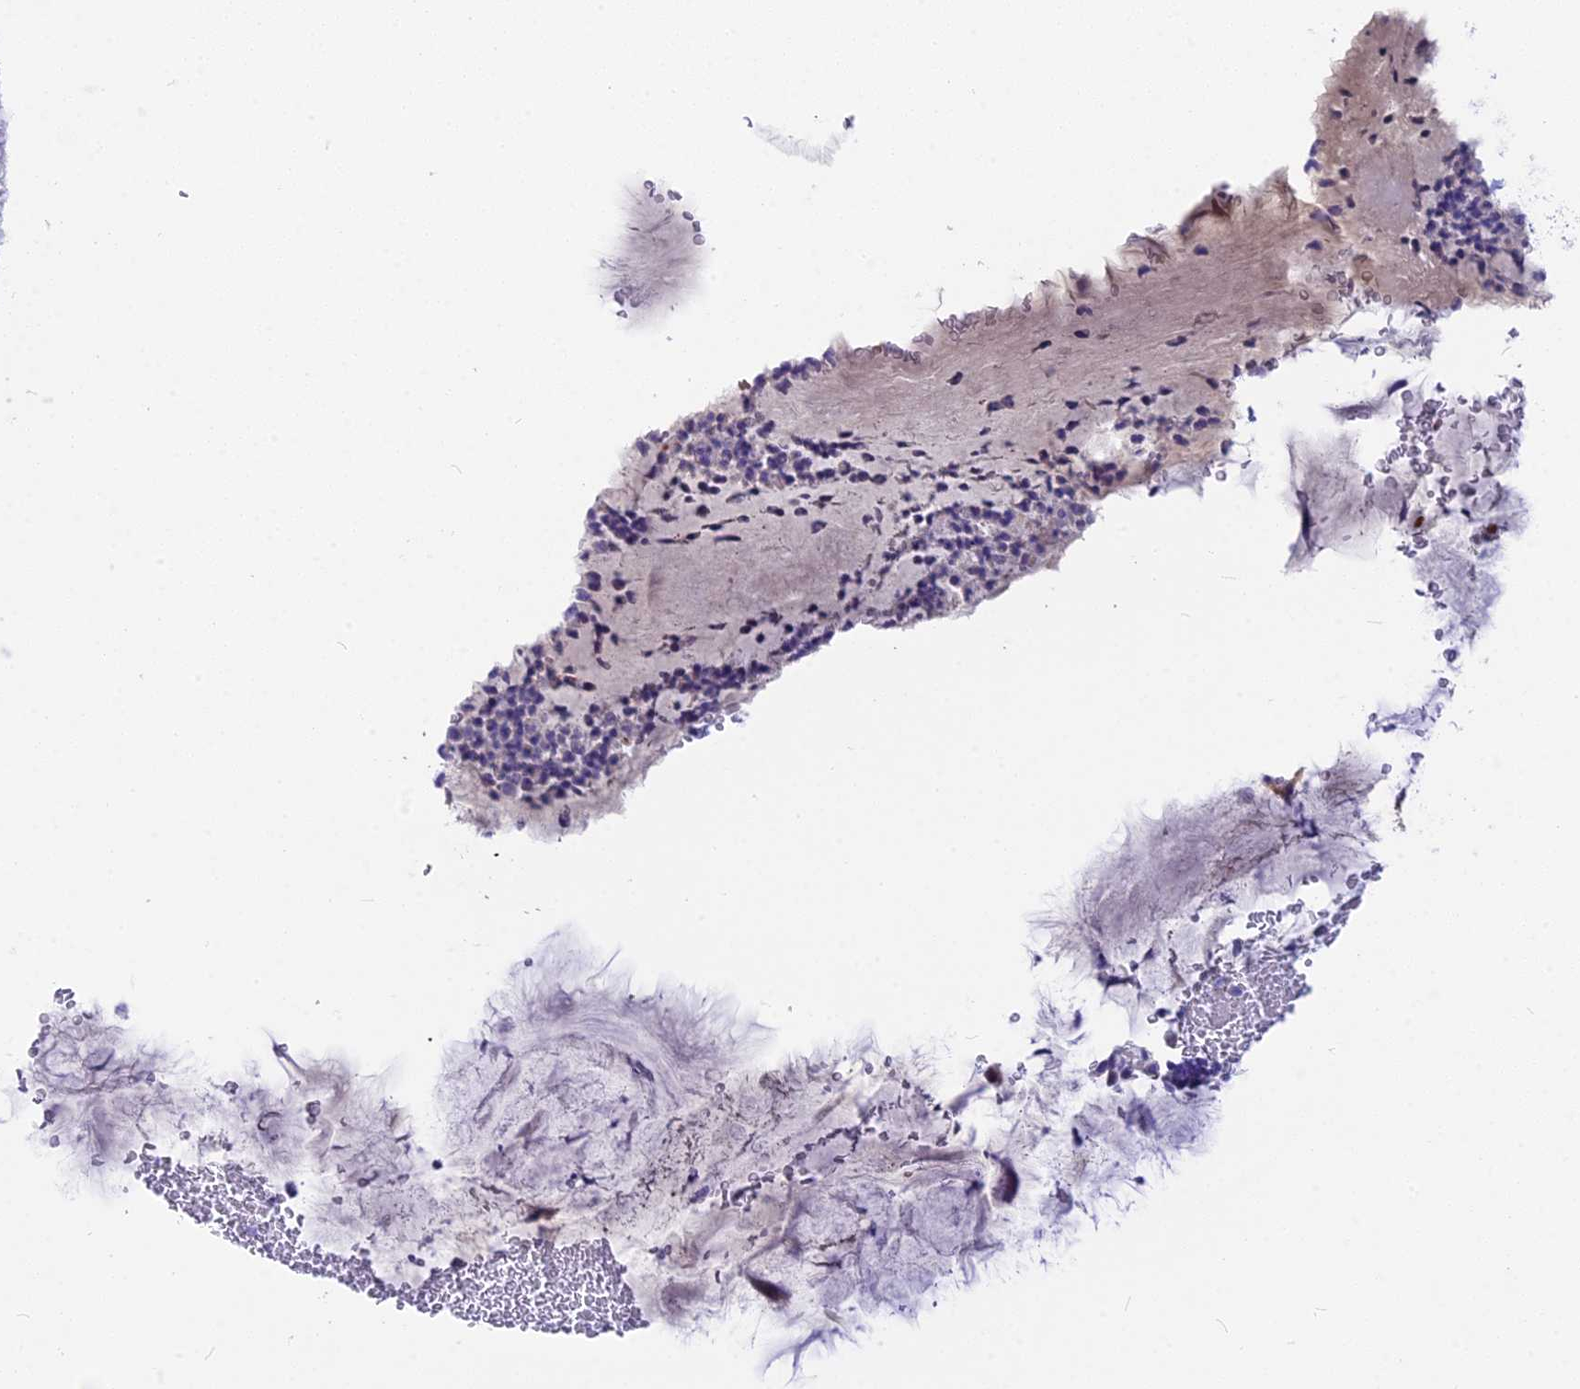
{"staining": {"intensity": "strong", "quantity": "25%-75%", "location": "cytoplasmic/membranous,nuclear"}, "tissue": "bronchus", "cell_type": "Respiratory epithelial cells", "image_type": "normal", "snomed": [{"axis": "morphology", "description": "Normal tissue, NOS"}, {"axis": "topography", "description": "Cartilage tissue"}, {"axis": "topography", "description": "Bronchus"}], "caption": "An immunohistochemistry (IHC) photomicrograph of benign tissue is shown. Protein staining in brown labels strong cytoplasmic/membranous,nuclear positivity in bronchus within respiratory epithelial cells. Ihc stains the protein of interest in brown and the nuclei are stained blue.", "gene": "NKPD1", "patient": {"sex": "female", "age": 73}}